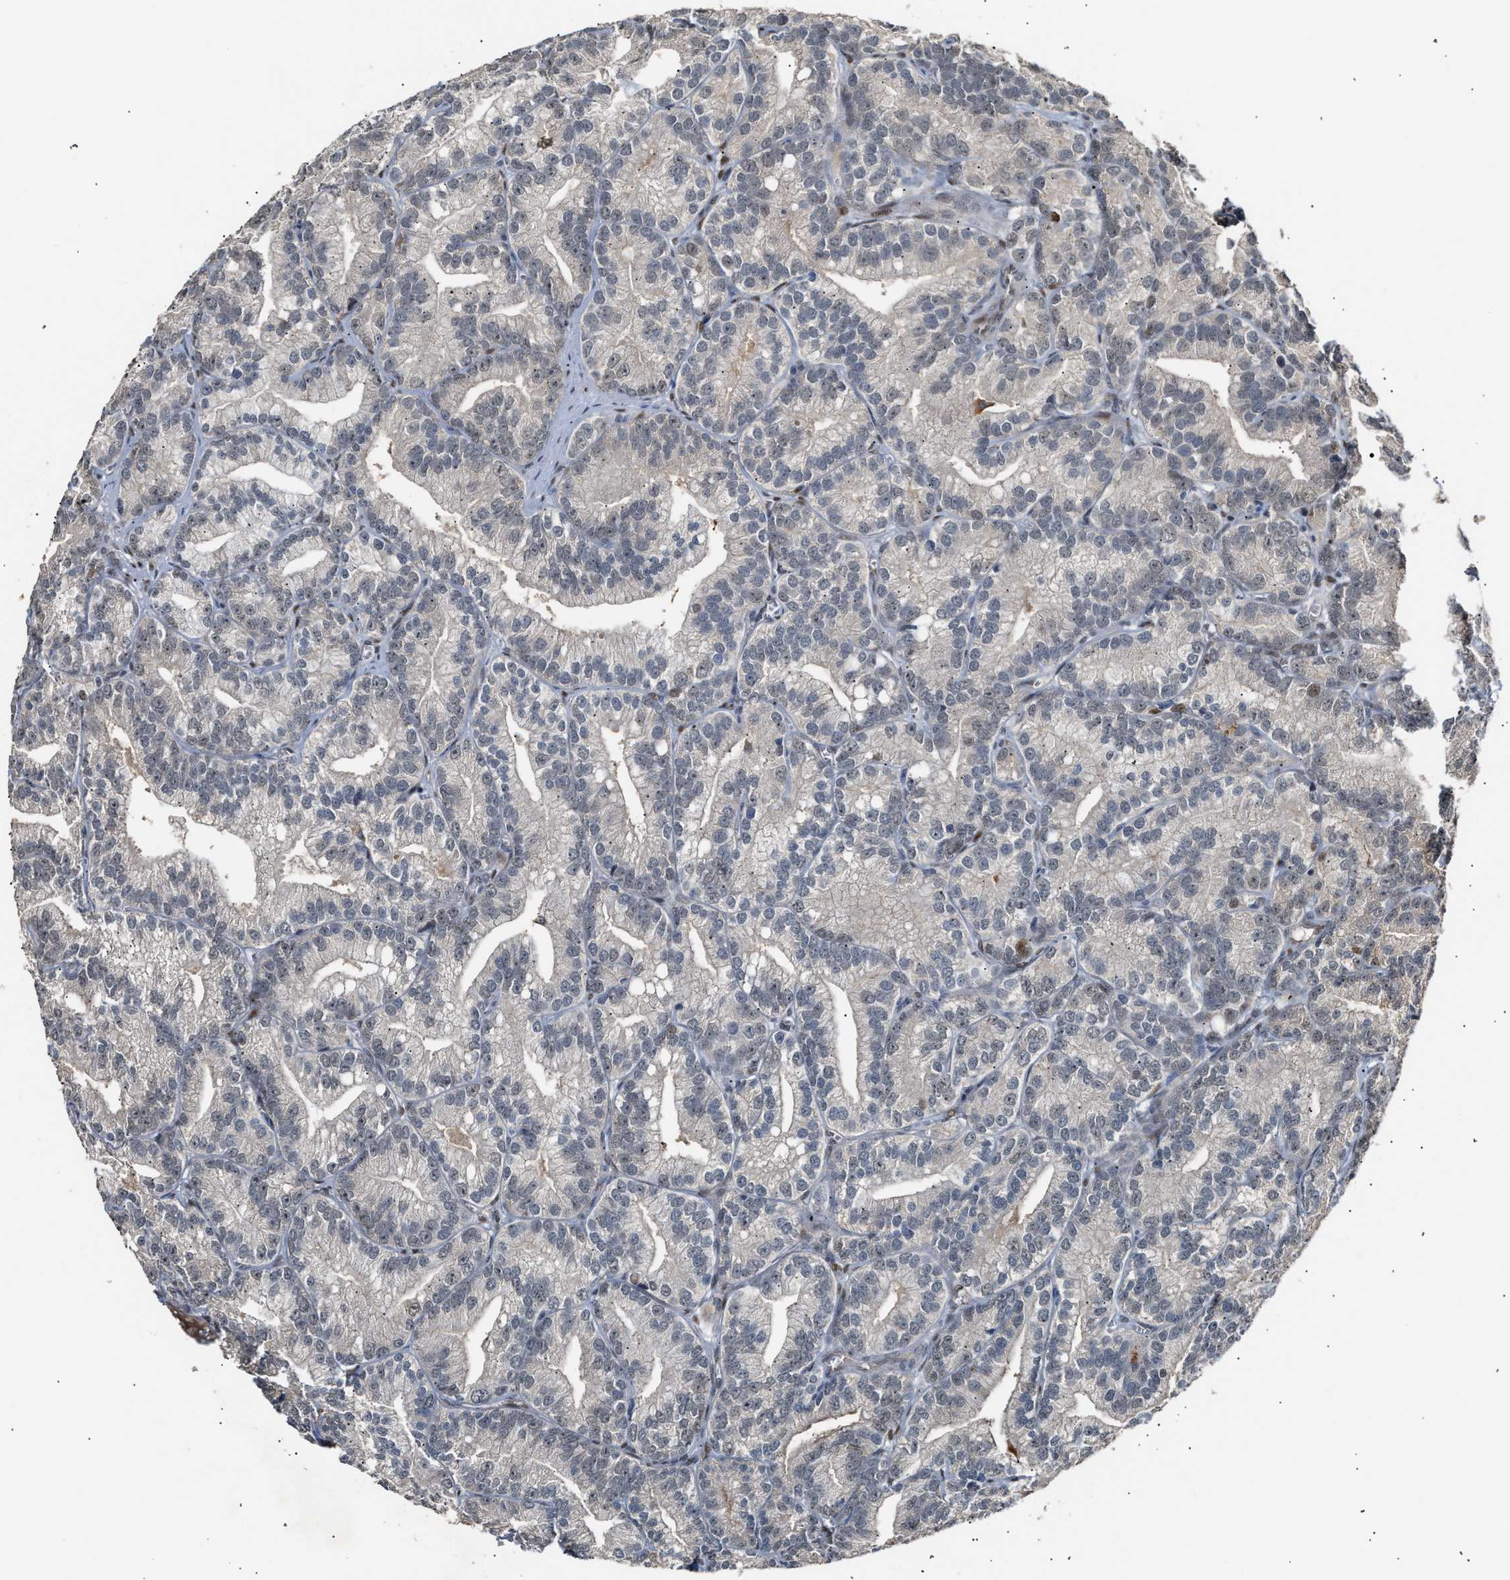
{"staining": {"intensity": "negative", "quantity": "none", "location": "none"}, "tissue": "prostate cancer", "cell_type": "Tumor cells", "image_type": "cancer", "snomed": [{"axis": "morphology", "description": "Adenocarcinoma, Low grade"}, {"axis": "topography", "description": "Prostate"}], "caption": "Tumor cells show no significant protein staining in prostate low-grade adenocarcinoma.", "gene": "ZFAND5", "patient": {"sex": "male", "age": 89}}